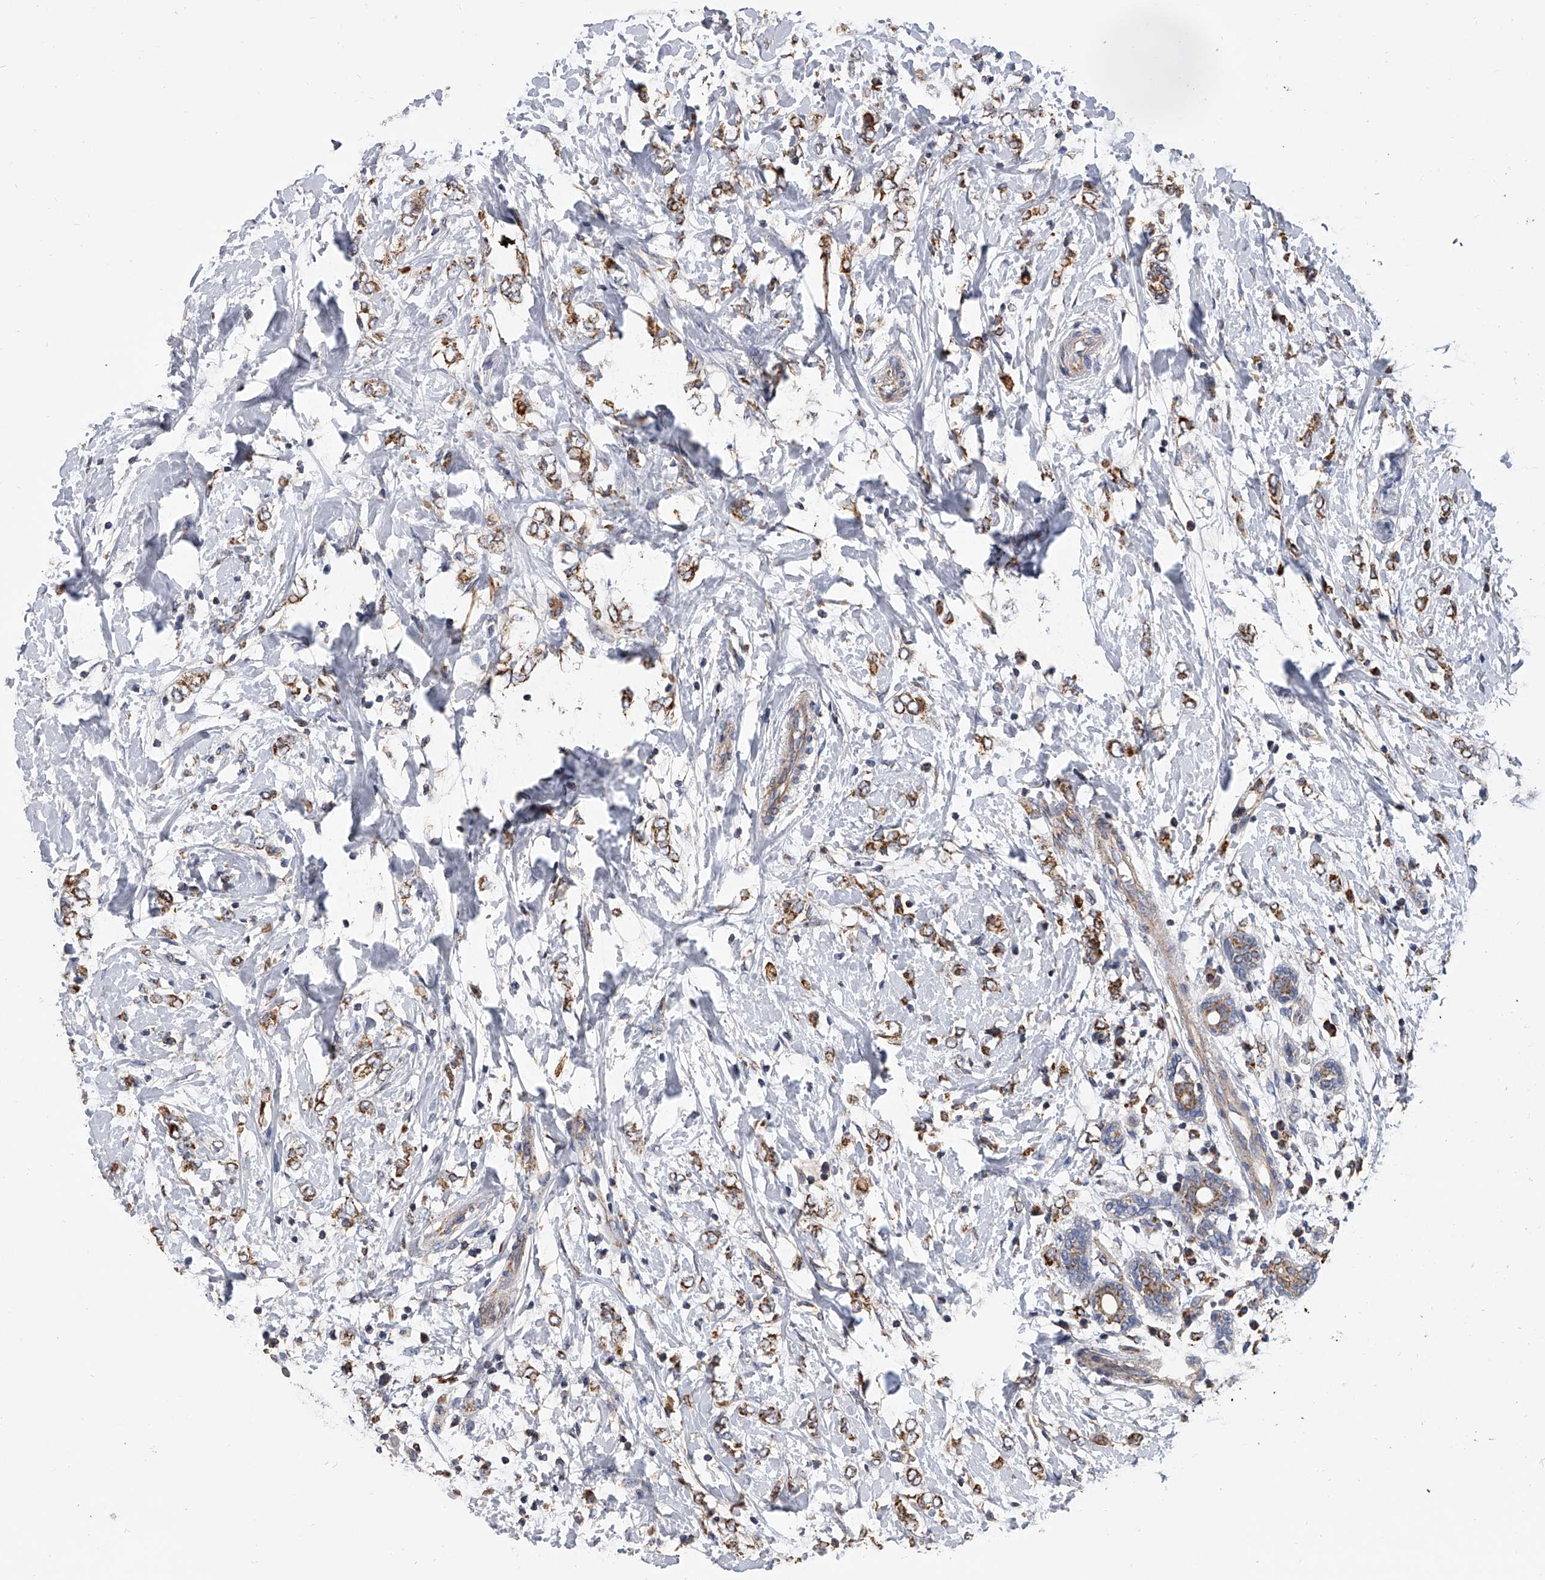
{"staining": {"intensity": "moderate", "quantity": ">75%", "location": "cytoplasmic/membranous"}, "tissue": "breast cancer", "cell_type": "Tumor cells", "image_type": "cancer", "snomed": [{"axis": "morphology", "description": "Normal tissue, NOS"}, {"axis": "morphology", "description": "Lobular carcinoma"}, {"axis": "topography", "description": "Breast"}], "caption": "Immunohistochemistry (IHC) (DAB) staining of human breast cancer exhibits moderate cytoplasmic/membranous protein expression in about >75% of tumor cells.", "gene": "MRPL28", "patient": {"sex": "female", "age": 47}}